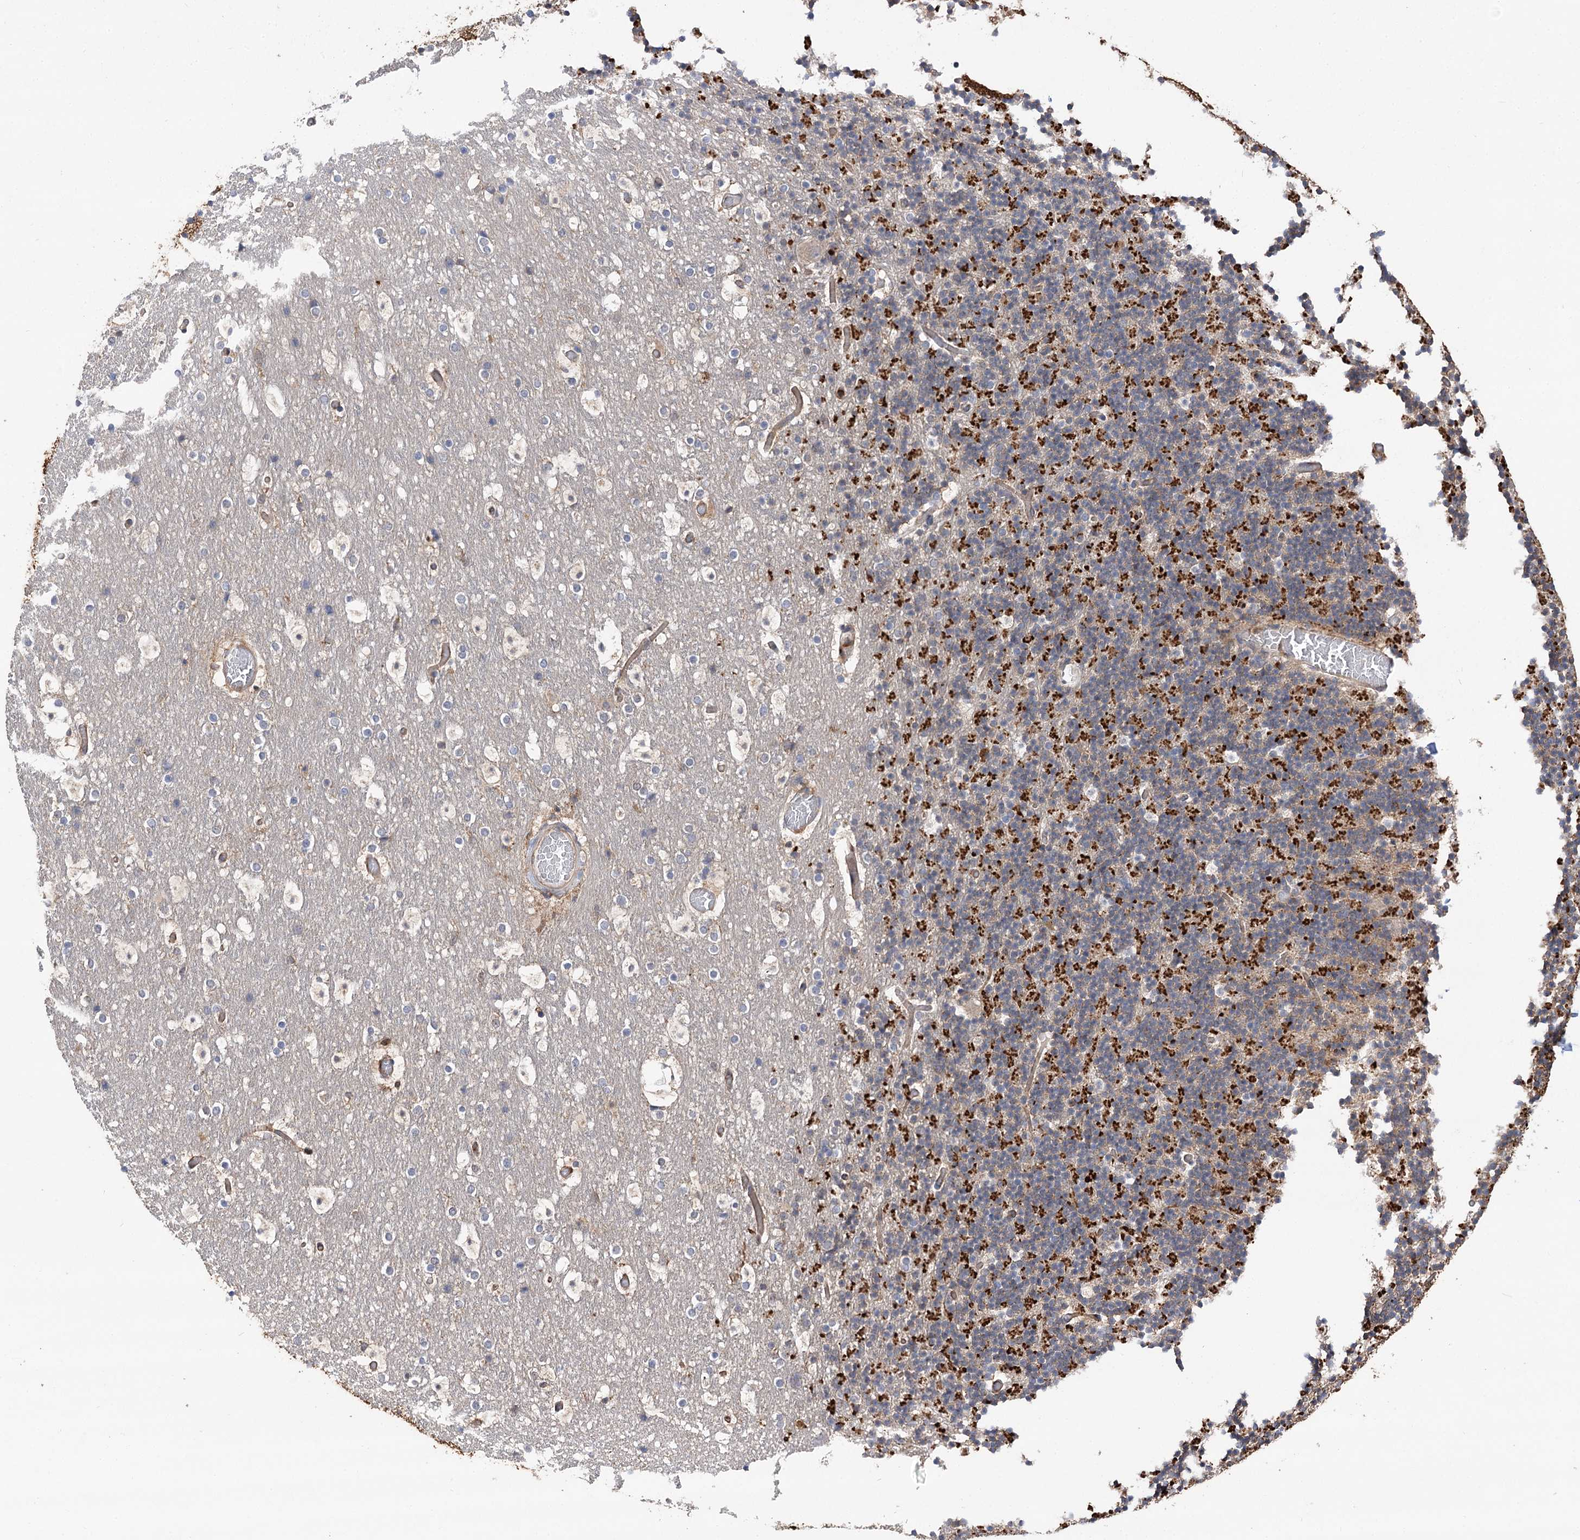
{"staining": {"intensity": "strong", "quantity": "25%-75%", "location": "cytoplasmic/membranous"}, "tissue": "cerebellum", "cell_type": "Cells in granular layer", "image_type": "normal", "snomed": [{"axis": "morphology", "description": "Normal tissue, NOS"}, {"axis": "topography", "description": "Cerebellum"}], "caption": "A photomicrograph of cerebellum stained for a protein shows strong cytoplasmic/membranous brown staining in cells in granular layer. The staining was performed using DAB (3,3'-diaminobenzidine) to visualize the protein expression in brown, while the nuclei were stained in blue with hematoxylin (Magnification: 20x).", "gene": "VPS37B", "patient": {"sex": "male", "age": 57}}